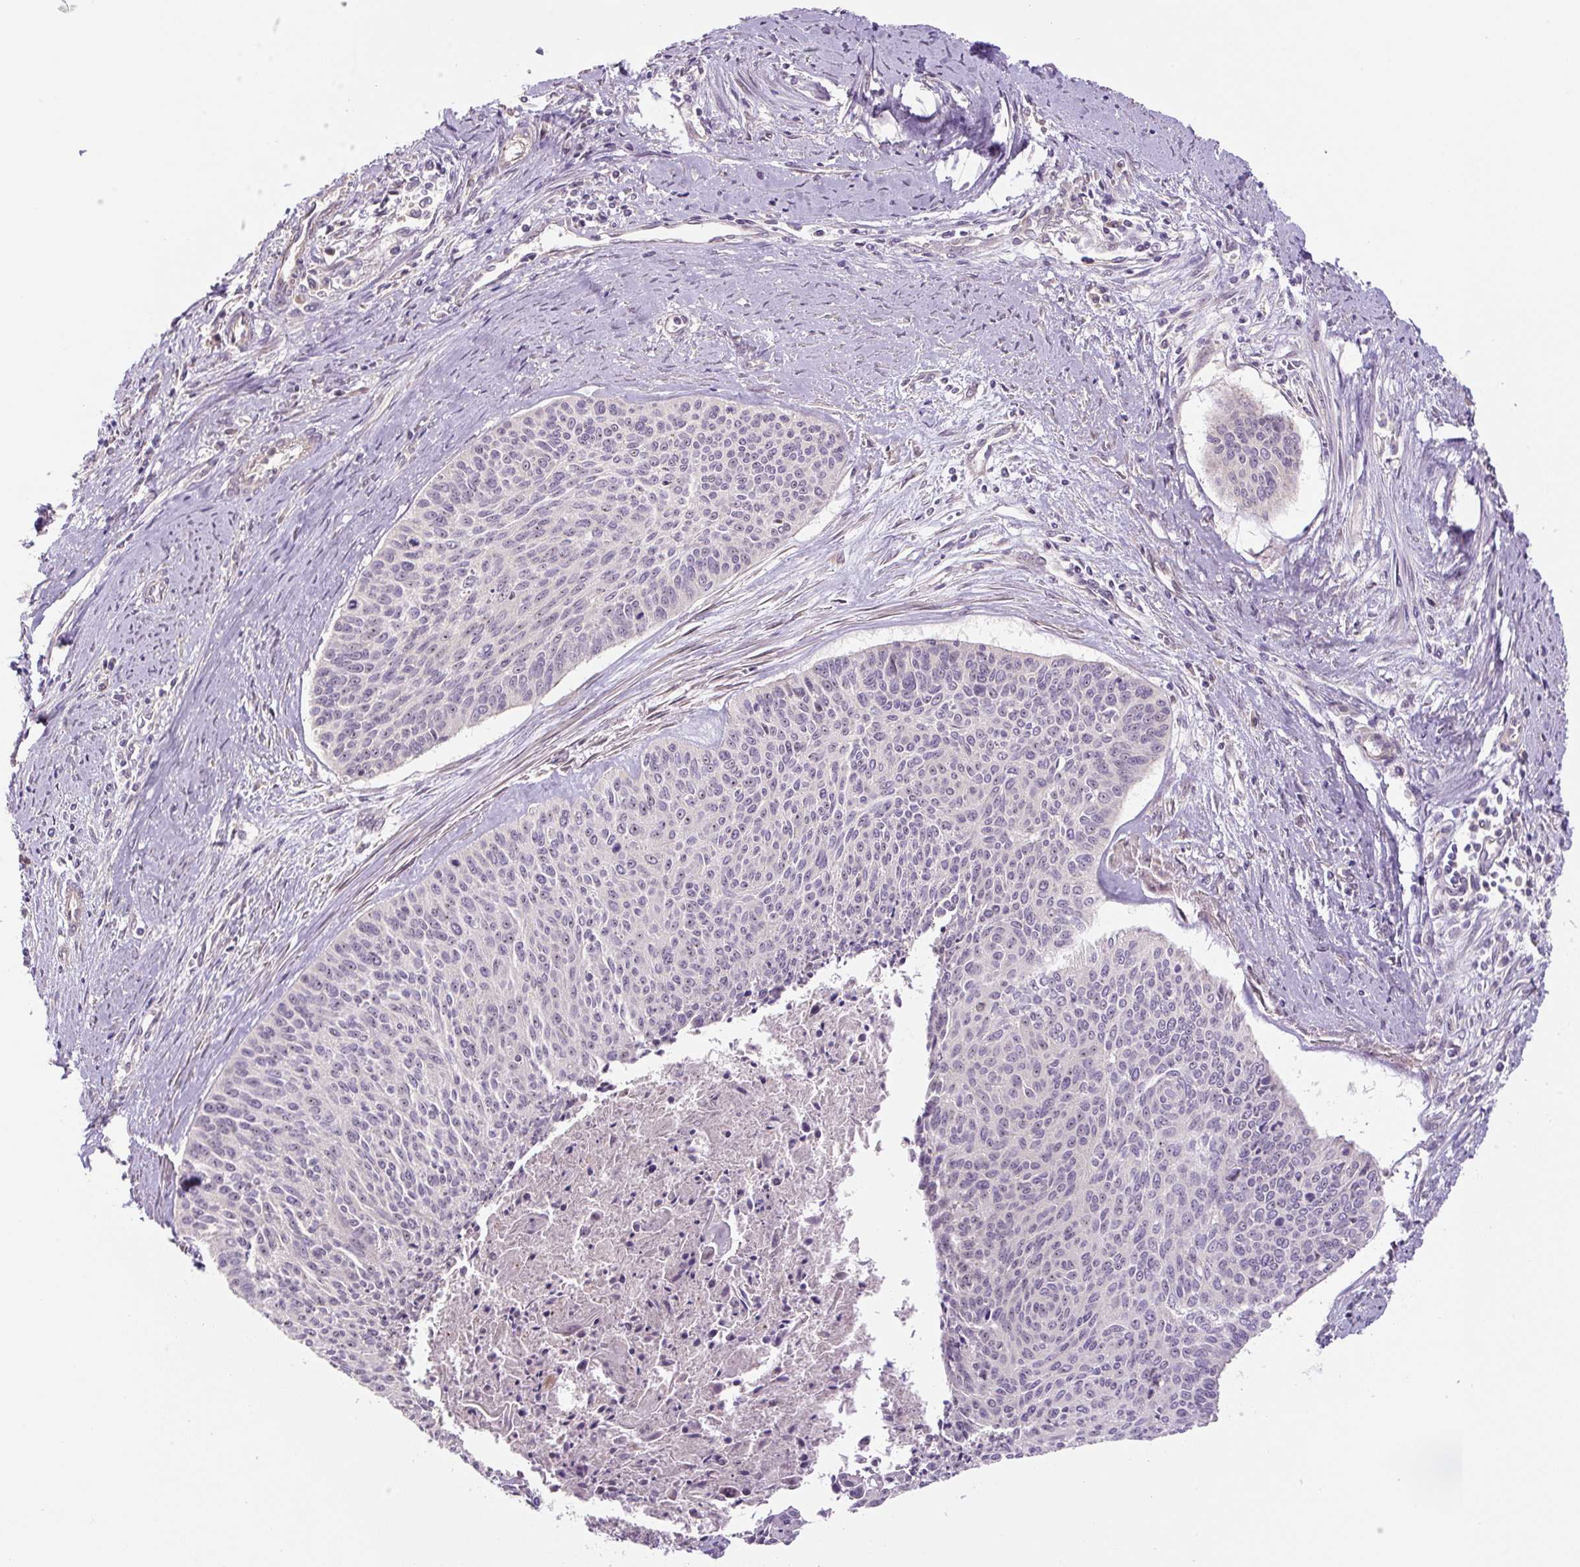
{"staining": {"intensity": "negative", "quantity": "none", "location": "none"}, "tissue": "cervical cancer", "cell_type": "Tumor cells", "image_type": "cancer", "snomed": [{"axis": "morphology", "description": "Squamous cell carcinoma, NOS"}, {"axis": "topography", "description": "Cervix"}], "caption": "A high-resolution micrograph shows IHC staining of squamous cell carcinoma (cervical), which shows no significant positivity in tumor cells. (DAB IHC with hematoxylin counter stain).", "gene": "TMEM151B", "patient": {"sex": "female", "age": 55}}